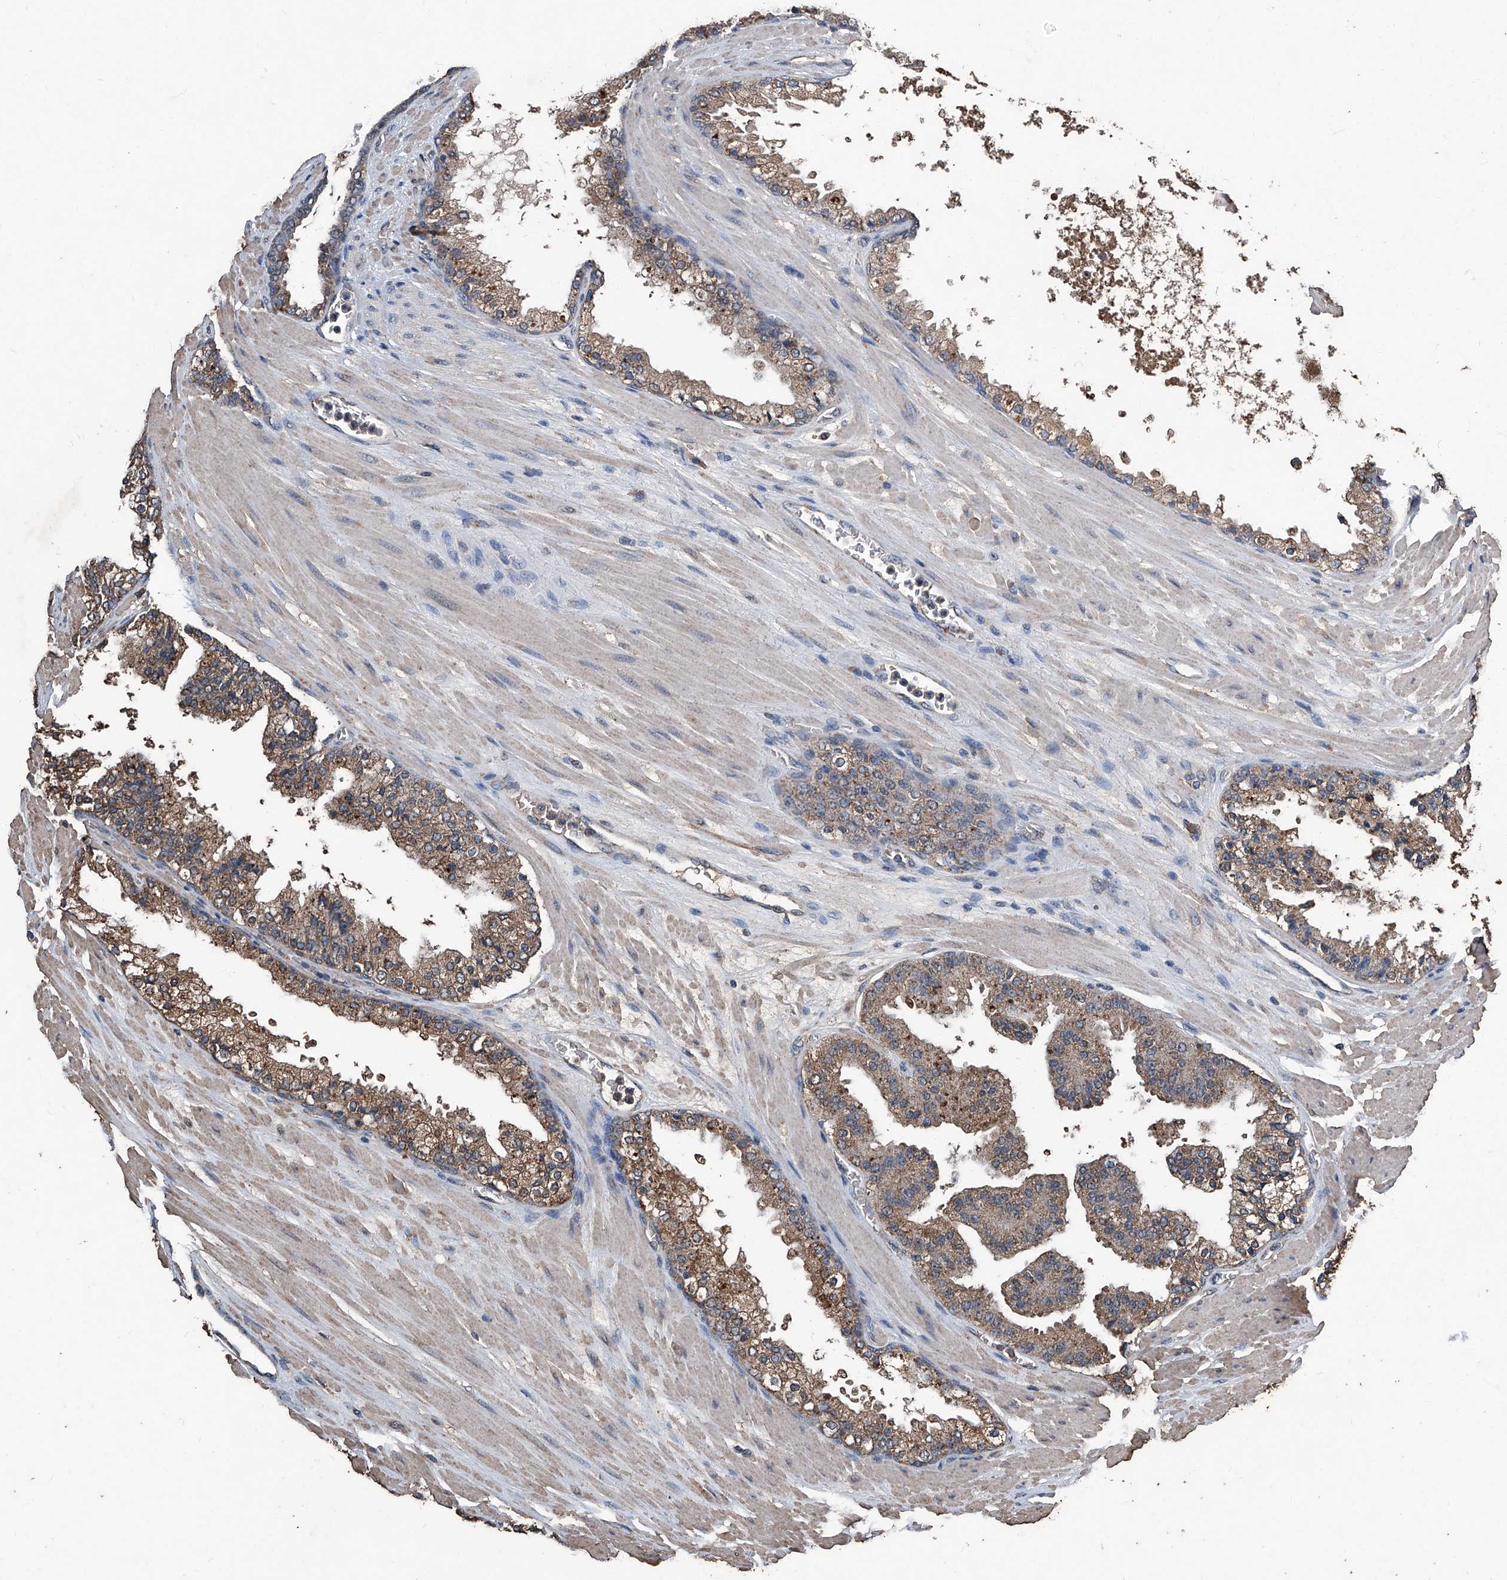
{"staining": {"intensity": "moderate", "quantity": ">75%", "location": "cytoplasmic/membranous"}, "tissue": "prostate cancer", "cell_type": "Tumor cells", "image_type": "cancer", "snomed": [{"axis": "morphology", "description": "Adenocarcinoma, High grade"}, {"axis": "topography", "description": "Prostate"}], "caption": "About >75% of tumor cells in human prostate cancer display moderate cytoplasmic/membranous protein expression as visualized by brown immunohistochemical staining.", "gene": "STARD7", "patient": {"sex": "male", "age": 65}}